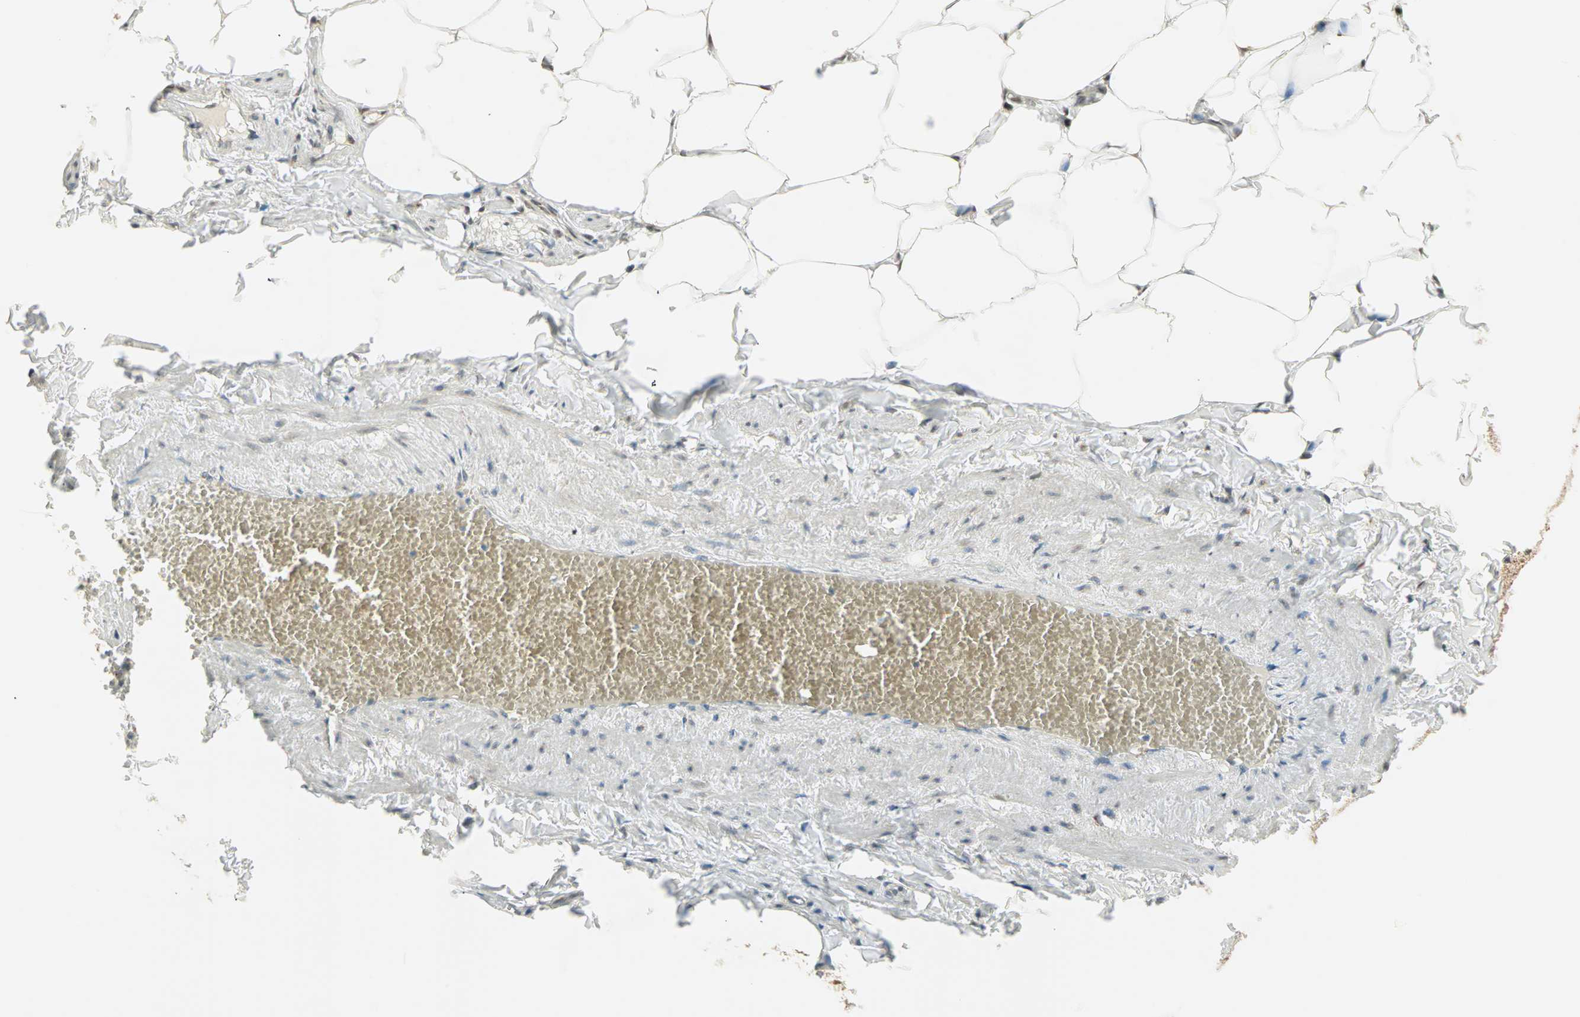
{"staining": {"intensity": "weak", "quantity": "25%-75%", "location": "cytoplasmic/membranous"}, "tissue": "adipose tissue", "cell_type": "Adipocytes", "image_type": "normal", "snomed": [{"axis": "morphology", "description": "Normal tissue, NOS"}, {"axis": "topography", "description": "Vascular tissue"}], "caption": "Adipose tissue was stained to show a protein in brown. There is low levels of weak cytoplasmic/membranous positivity in about 25%-75% of adipocytes. (Stains: DAB in brown, nuclei in blue, Microscopy: brightfield microscopy at high magnification).", "gene": "PRDM2", "patient": {"sex": "male", "age": 41}}